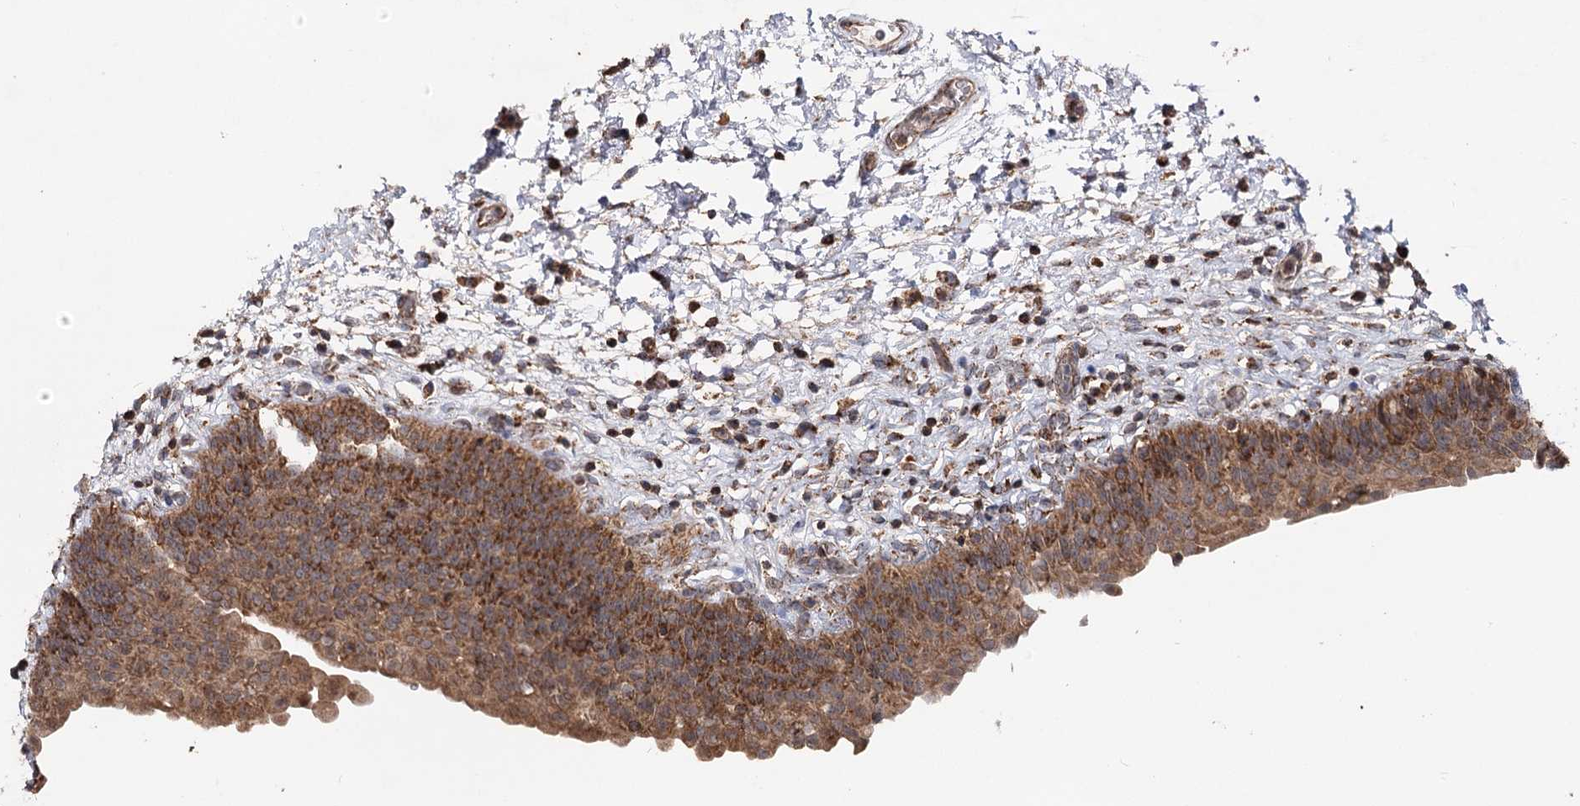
{"staining": {"intensity": "moderate", "quantity": ">75%", "location": "cytoplasmic/membranous"}, "tissue": "urinary bladder", "cell_type": "Urothelial cells", "image_type": "normal", "snomed": [{"axis": "morphology", "description": "Normal tissue, NOS"}, {"axis": "topography", "description": "Urinary bladder"}], "caption": "Urinary bladder stained for a protein (brown) exhibits moderate cytoplasmic/membranous positive expression in about >75% of urothelial cells.", "gene": "MINDY3", "patient": {"sex": "male", "age": 83}}